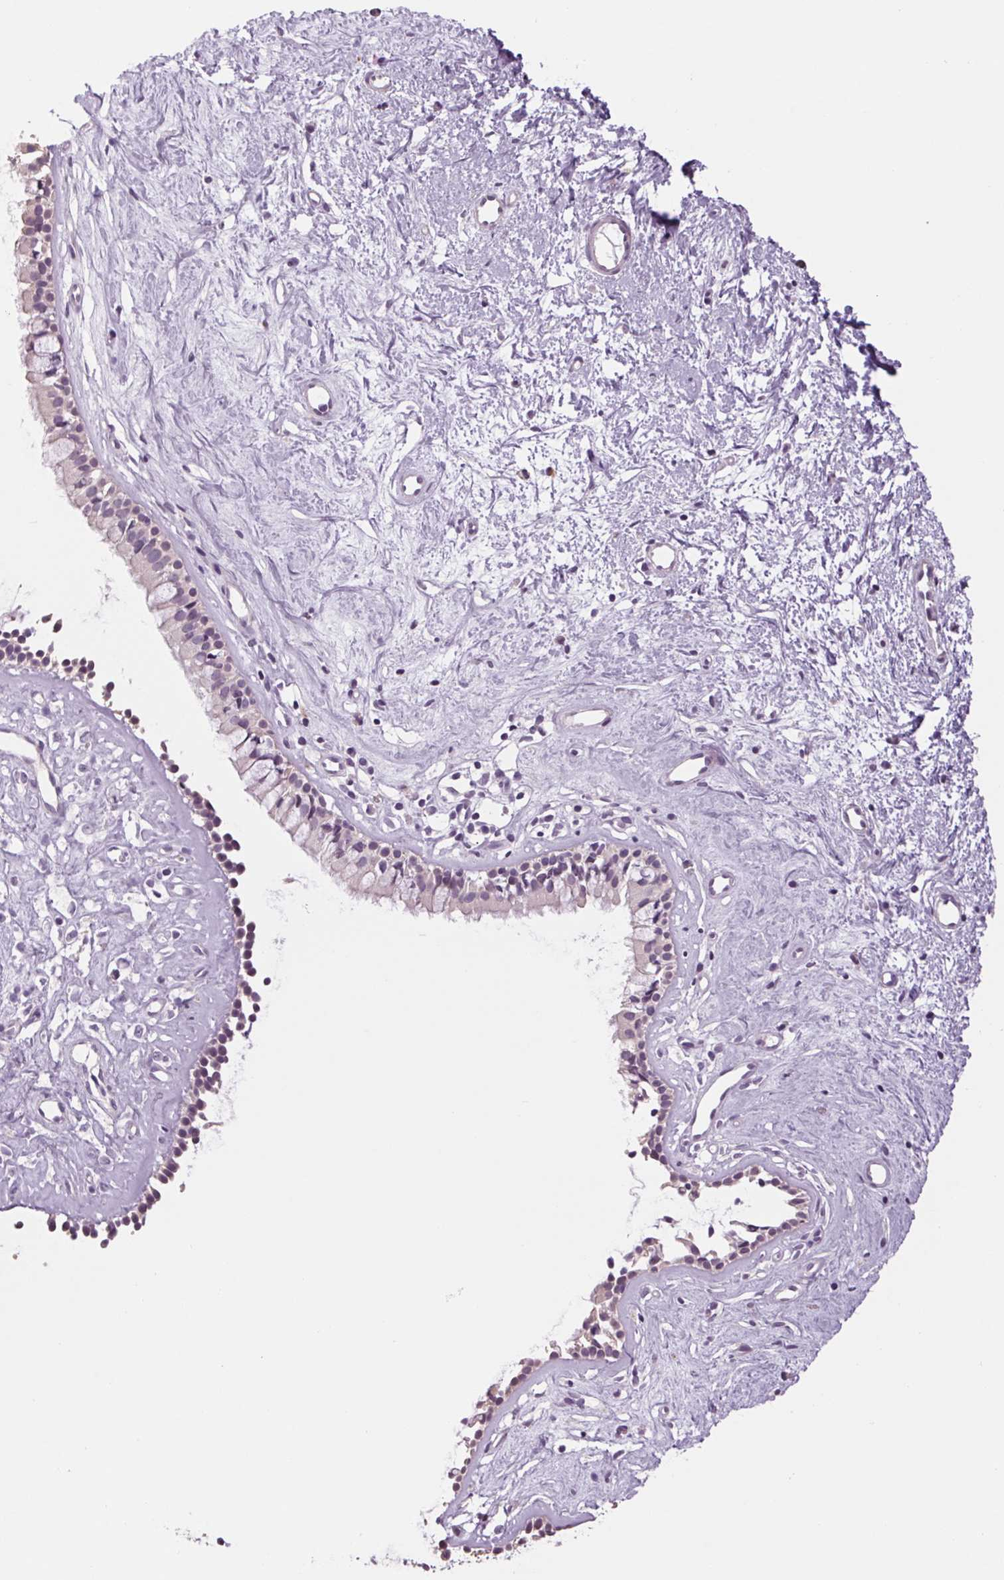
{"staining": {"intensity": "weak", "quantity": "<25%", "location": "nuclear"}, "tissue": "nasopharynx", "cell_type": "Respiratory epithelial cells", "image_type": "normal", "snomed": [{"axis": "morphology", "description": "Normal tissue, NOS"}, {"axis": "topography", "description": "Nasopharynx"}], "caption": "IHC micrograph of normal nasopharynx stained for a protein (brown), which reveals no staining in respiratory epithelial cells.", "gene": "MPO", "patient": {"sex": "female", "age": 52}}